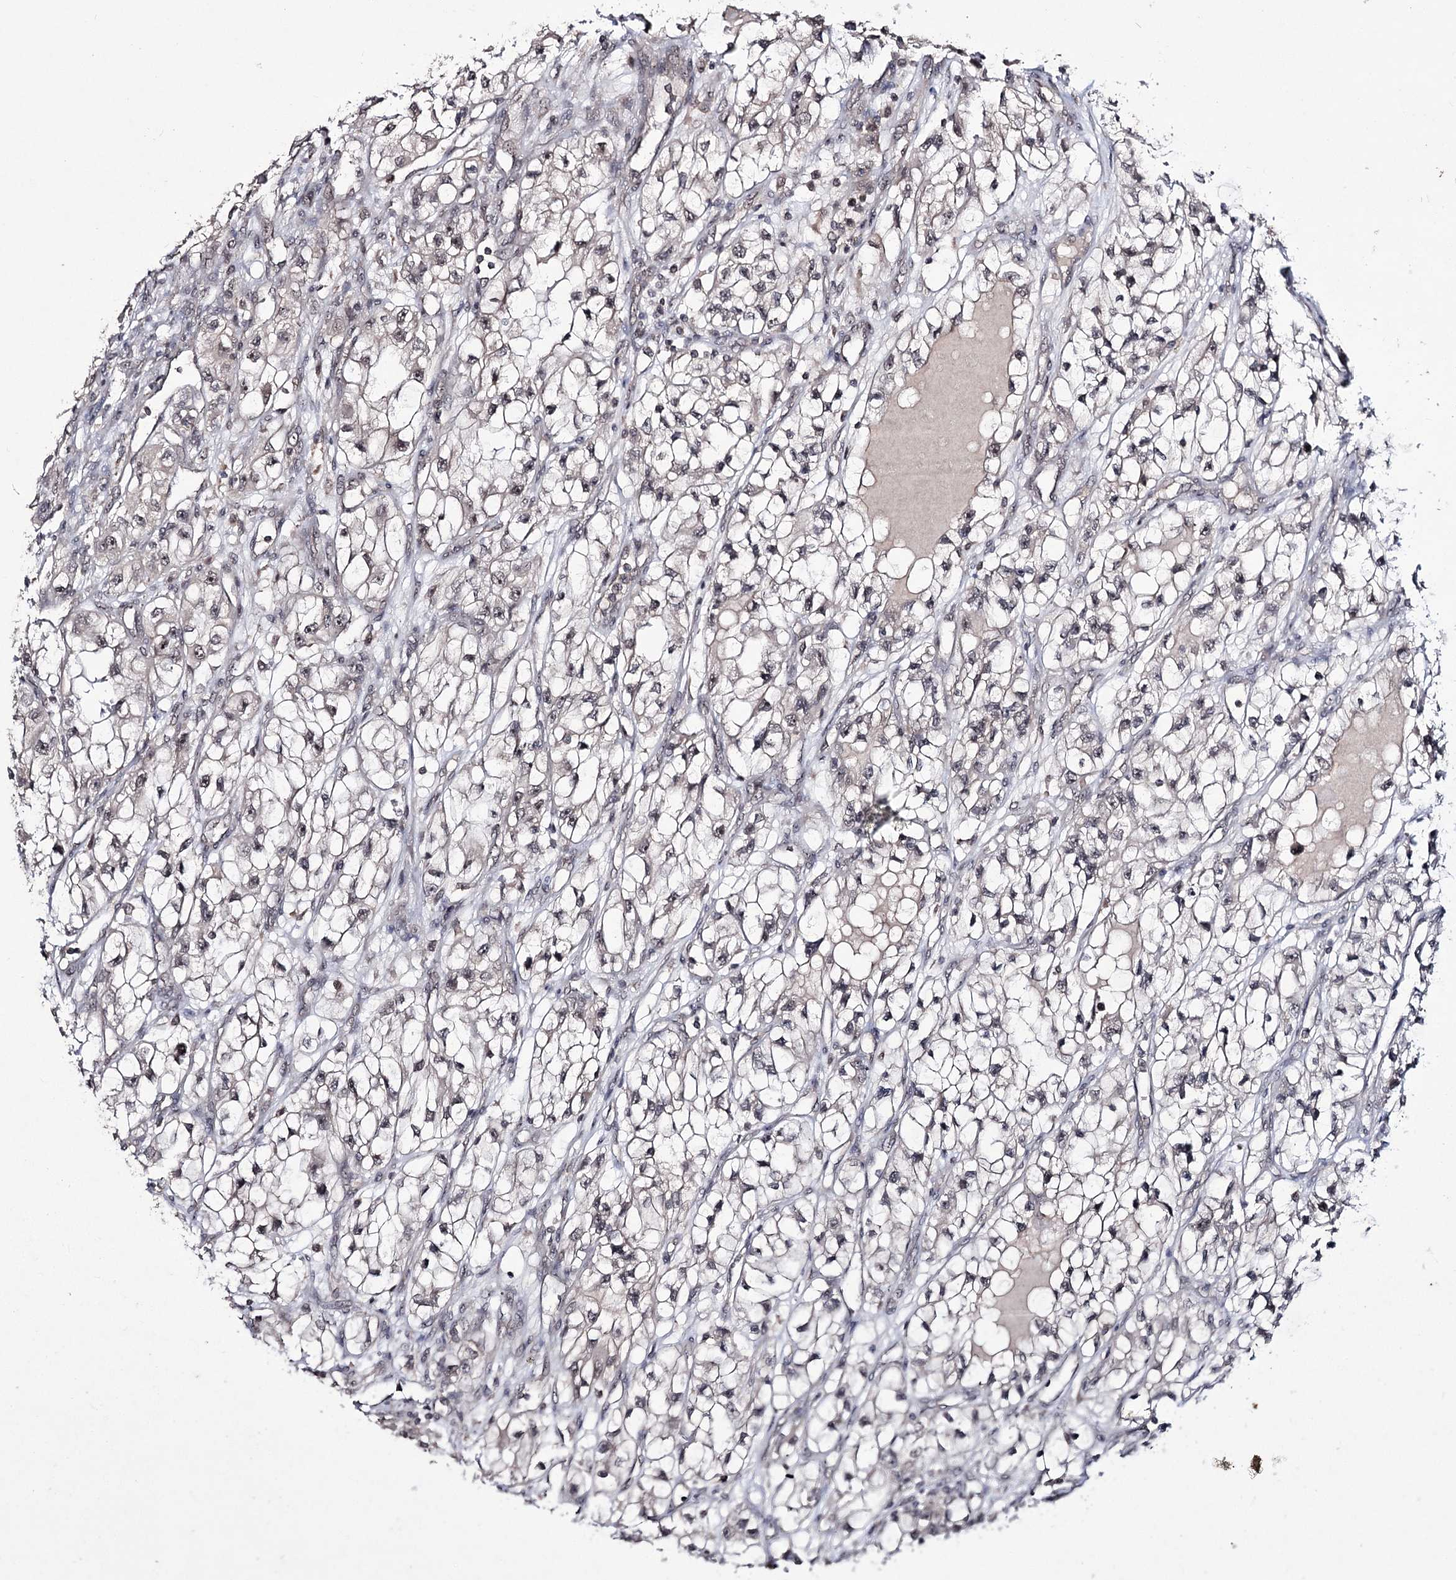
{"staining": {"intensity": "weak", "quantity": "25%-75%", "location": "nuclear"}, "tissue": "renal cancer", "cell_type": "Tumor cells", "image_type": "cancer", "snomed": [{"axis": "morphology", "description": "Adenocarcinoma, NOS"}, {"axis": "topography", "description": "Kidney"}], "caption": "Immunohistochemical staining of human adenocarcinoma (renal) demonstrates weak nuclear protein staining in approximately 25%-75% of tumor cells.", "gene": "VGLL4", "patient": {"sex": "female", "age": 57}}